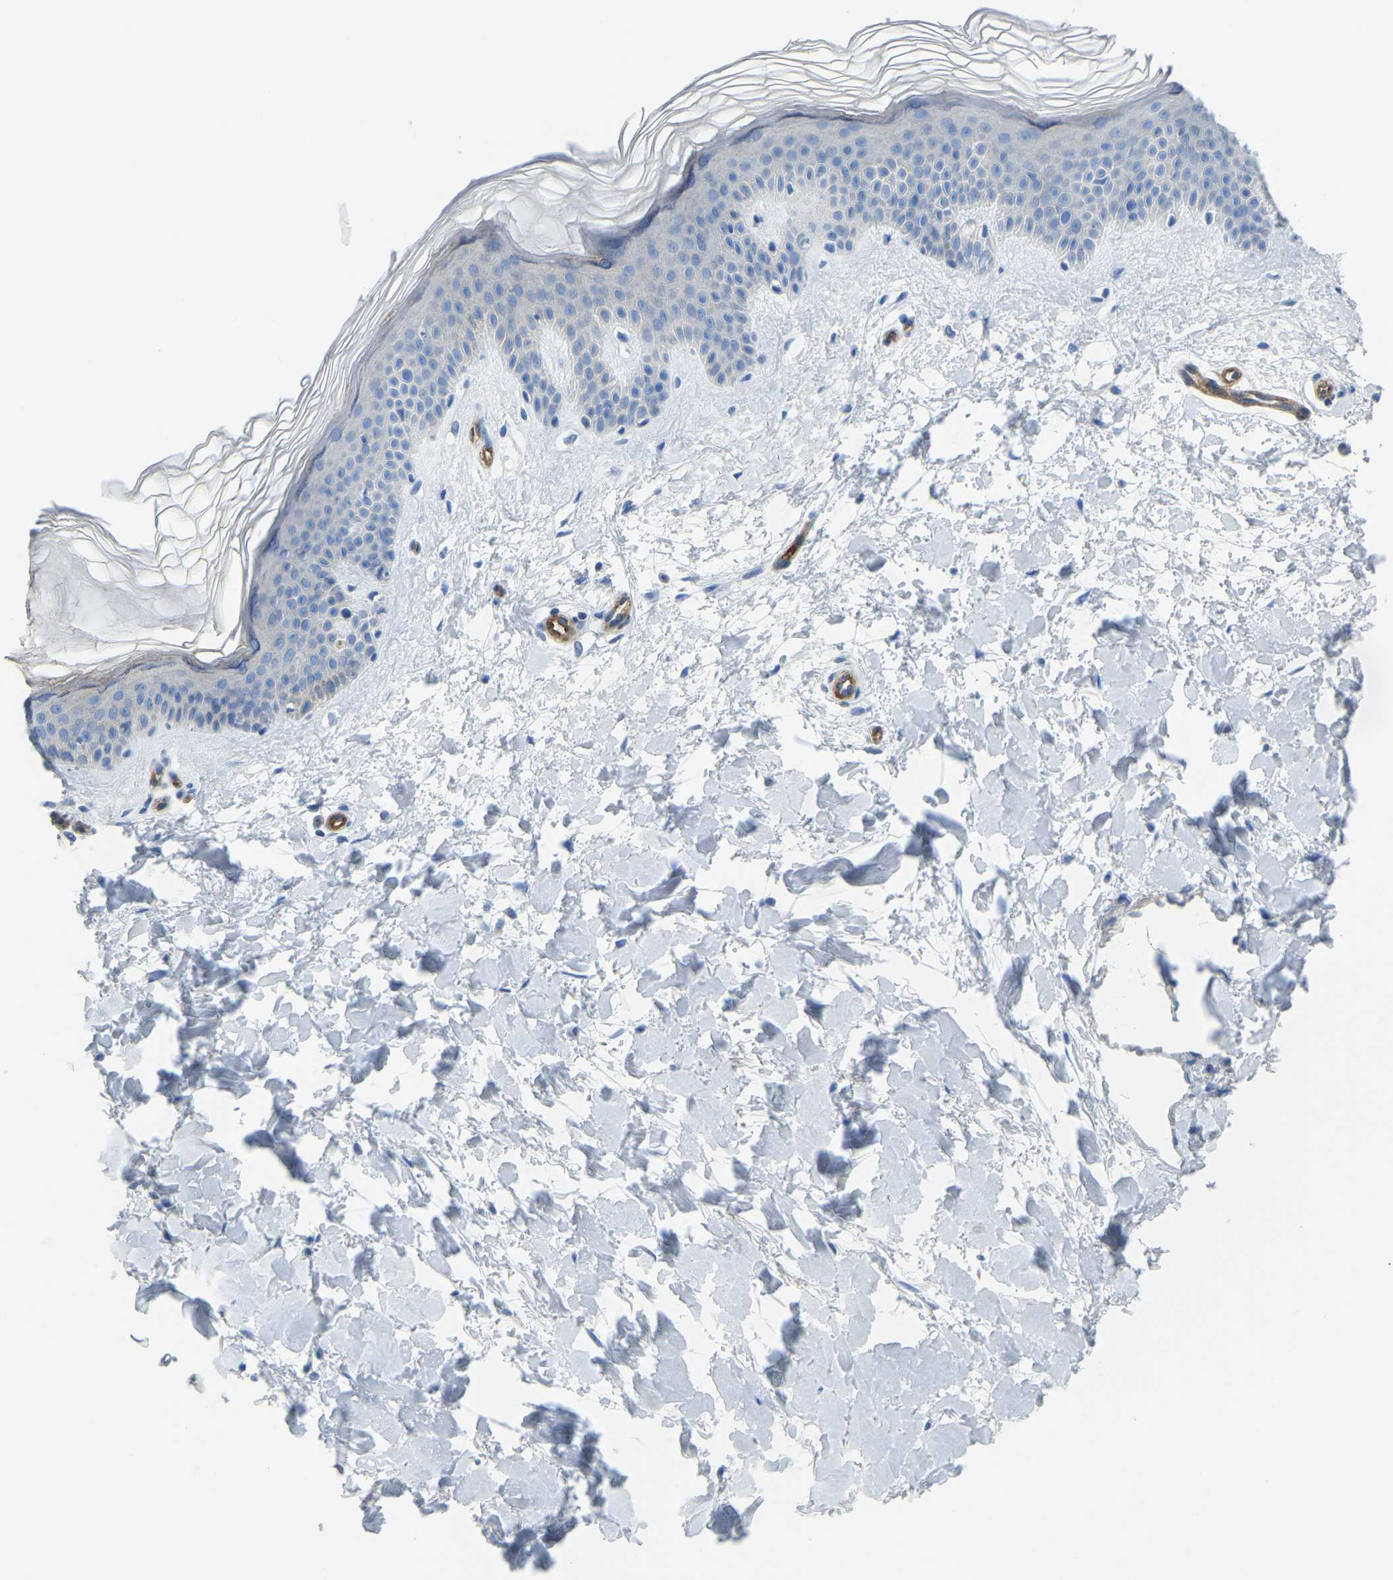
{"staining": {"intensity": "negative", "quantity": "none", "location": "none"}, "tissue": "skin", "cell_type": "Fibroblasts", "image_type": "normal", "snomed": [{"axis": "morphology", "description": "Normal tissue, NOS"}, {"axis": "morphology", "description": "Malignant melanoma, Metastatic site"}, {"axis": "topography", "description": "Skin"}], "caption": "Immunohistochemistry of unremarkable human skin reveals no staining in fibroblasts.", "gene": "MYL3", "patient": {"sex": "male", "age": 41}}